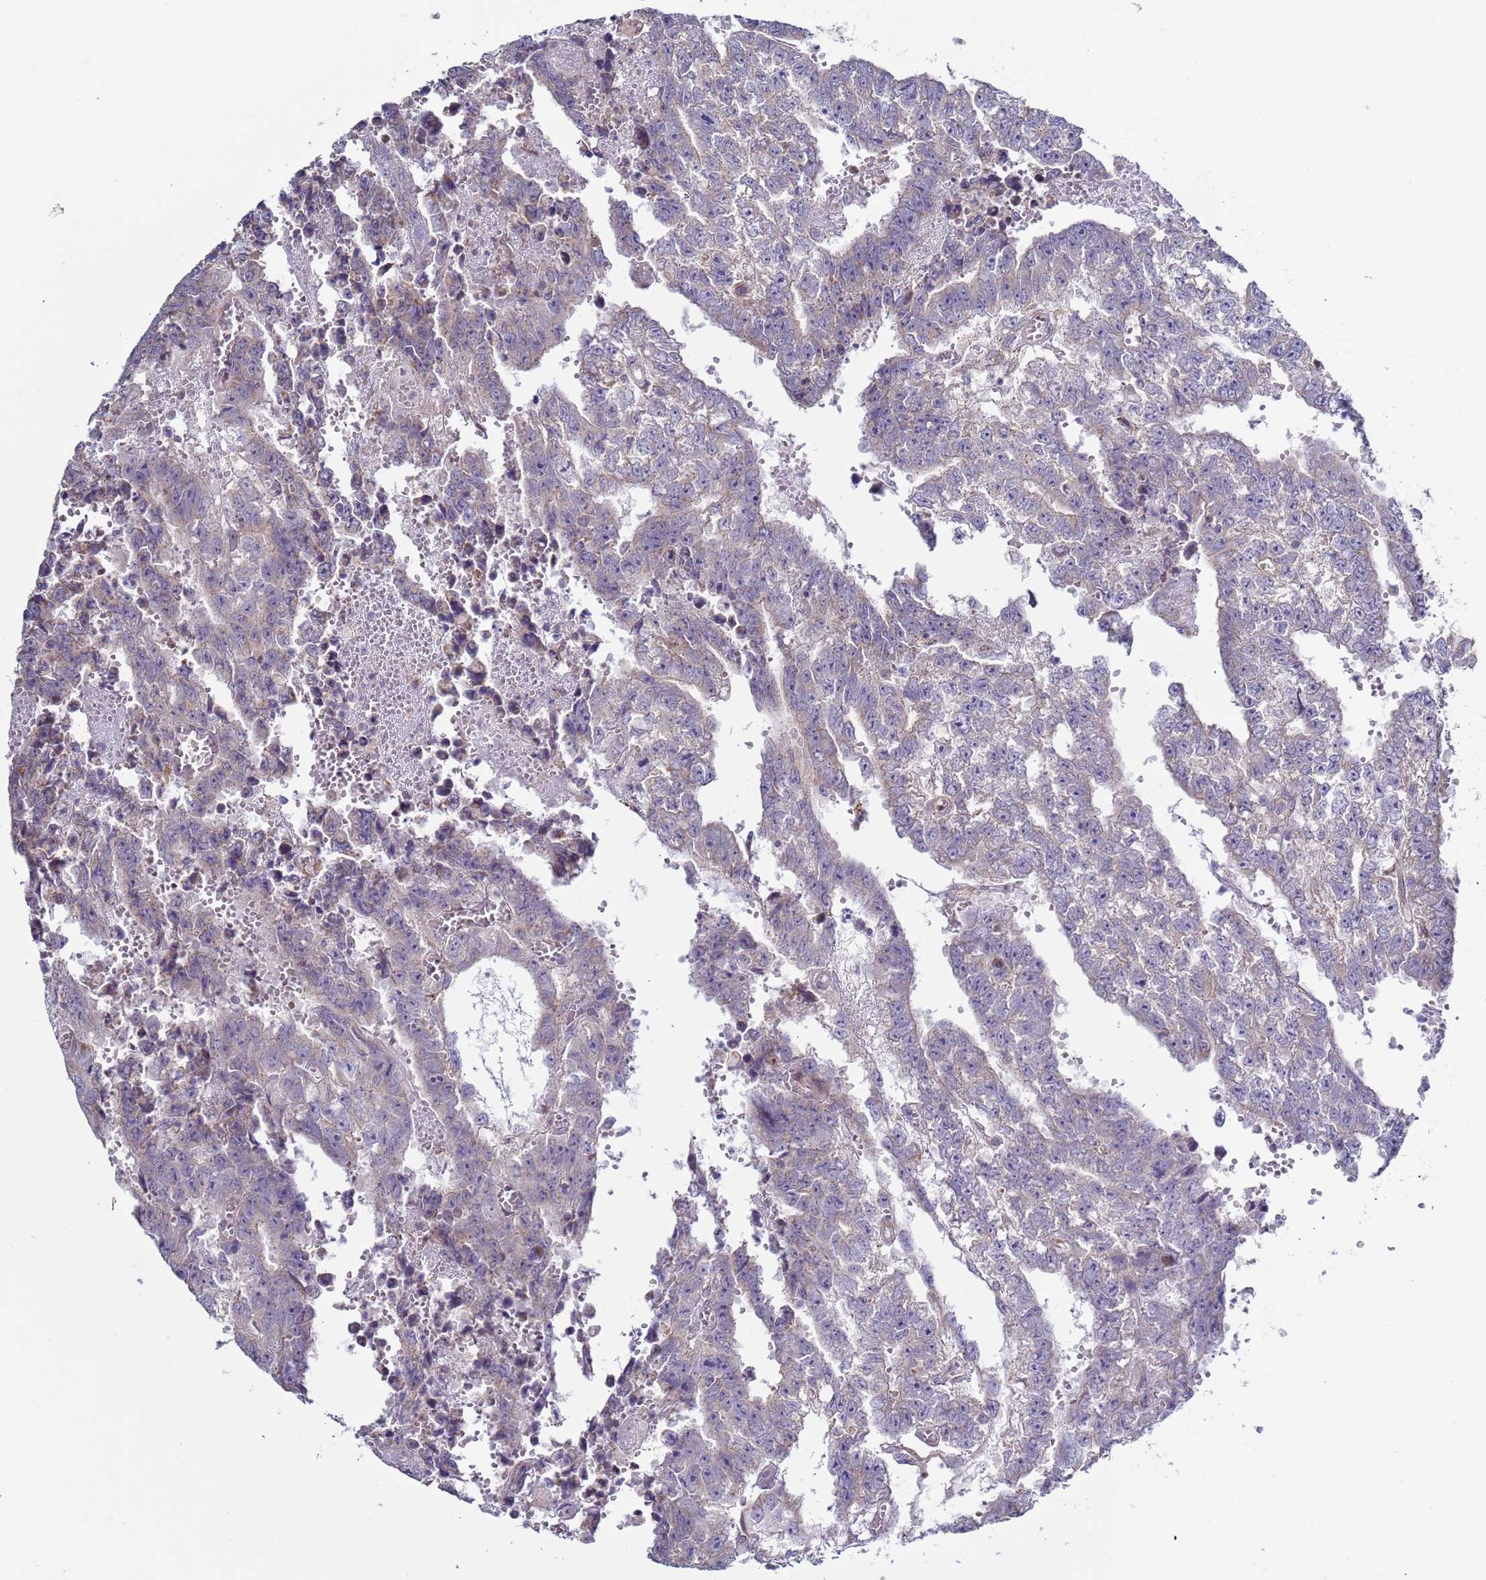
{"staining": {"intensity": "negative", "quantity": "none", "location": "none"}, "tissue": "testis cancer", "cell_type": "Tumor cells", "image_type": "cancer", "snomed": [{"axis": "morphology", "description": "Carcinoma, Embryonal, NOS"}, {"axis": "topography", "description": "Testis"}], "caption": "DAB (3,3'-diaminobenzidine) immunohistochemical staining of human embryonal carcinoma (testis) reveals no significant staining in tumor cells.", "gene": "DIP2B", "patient": {"sex": "male", "age": 25}}